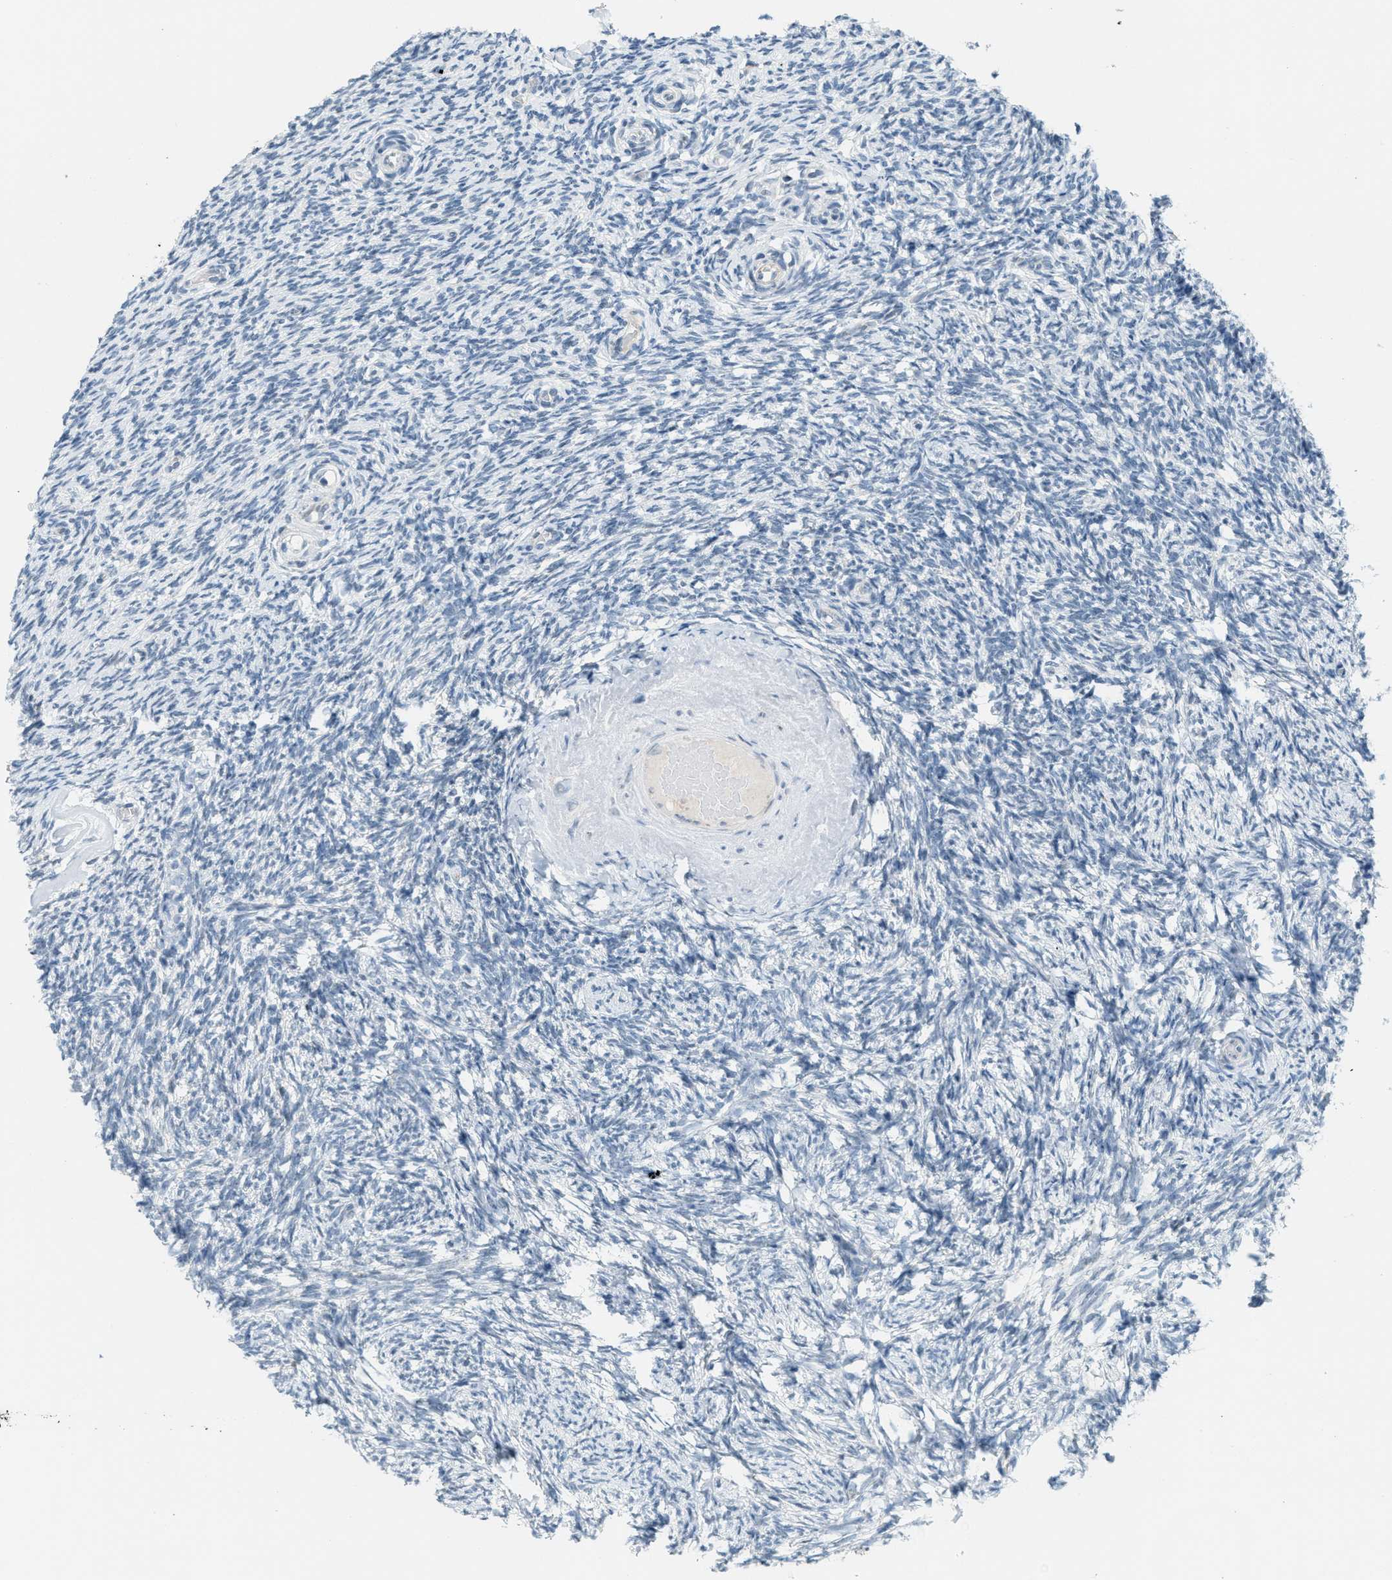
{"staining": {"intensity": "negative", "quantity": "none", "location": "none"}, "tissue": "ovary", "cell_type": "Ovarian stroma cells", "image_type": "normal", "snomed": [{"axis": "morphology", "description": "Normal tissue, NOS"}, {"axis": "topography", "description": "Ovary"}], "caption": "Immunohistochemical staining of normal human ovary shows no significant expression in ovarian stroma cells. The staining is performed using DAB brown chromogen with nuclei counter-stained in using hematoxylin.", "gene": "FYN", "patient": {"sex": "female", "age": 60}}